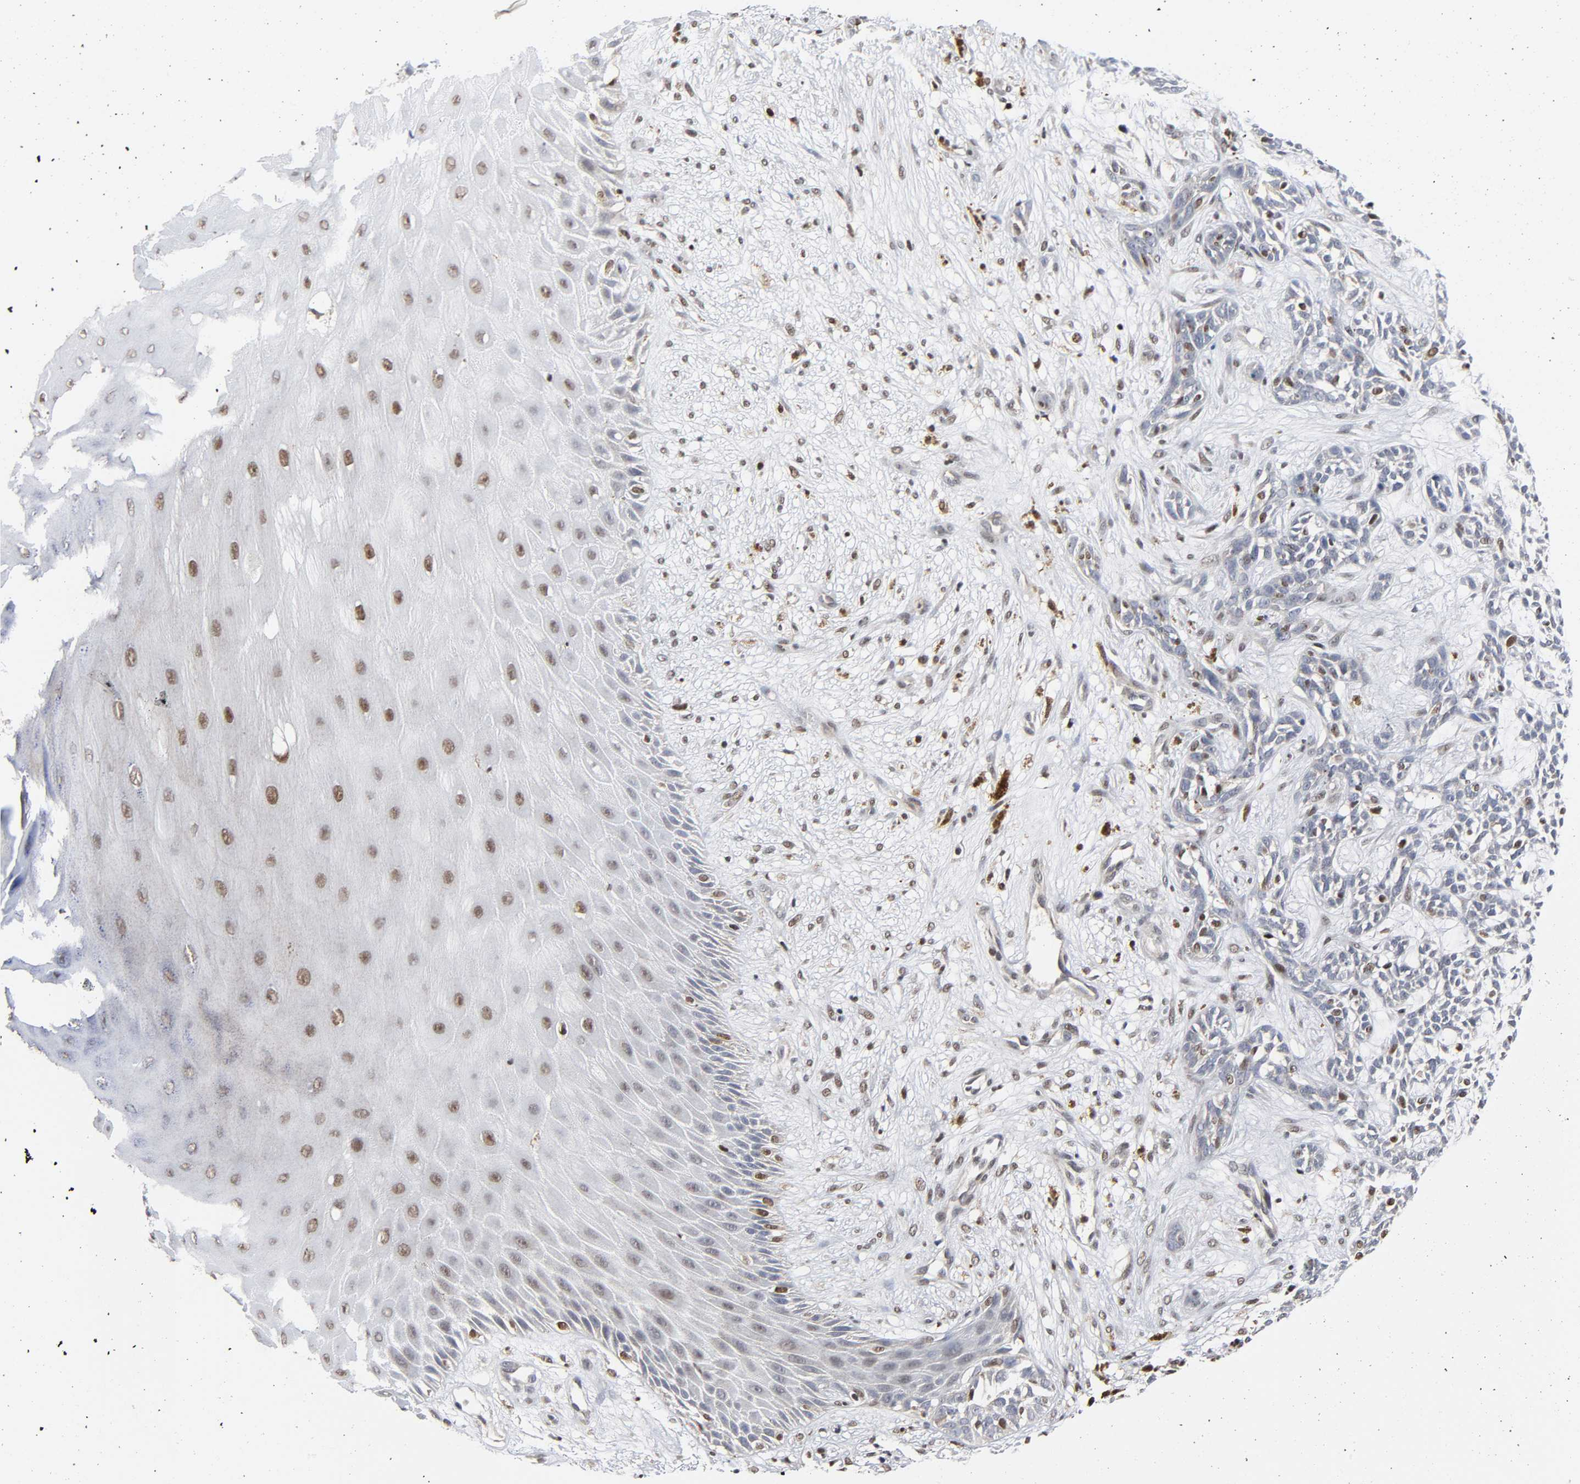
{"staining": {"intensity": "moderate", "quantity": "25%-75%", "location": "nuclear"}, "tissue": "skin cancer", "cell_type": "Tumor cells", "image_type": "cancer", "snomed": [{"axis": "morphology", "description": "Basal cell carcinoma"}, {"axis": "topography", "description": "Skin"}], "caption": "Basal cell carcinoma (skin) stained with a protein marker exhibits moderate staining in tumor cells.", "gene": "KAT2B", "patient": {"sex": "female", "age": 84}}